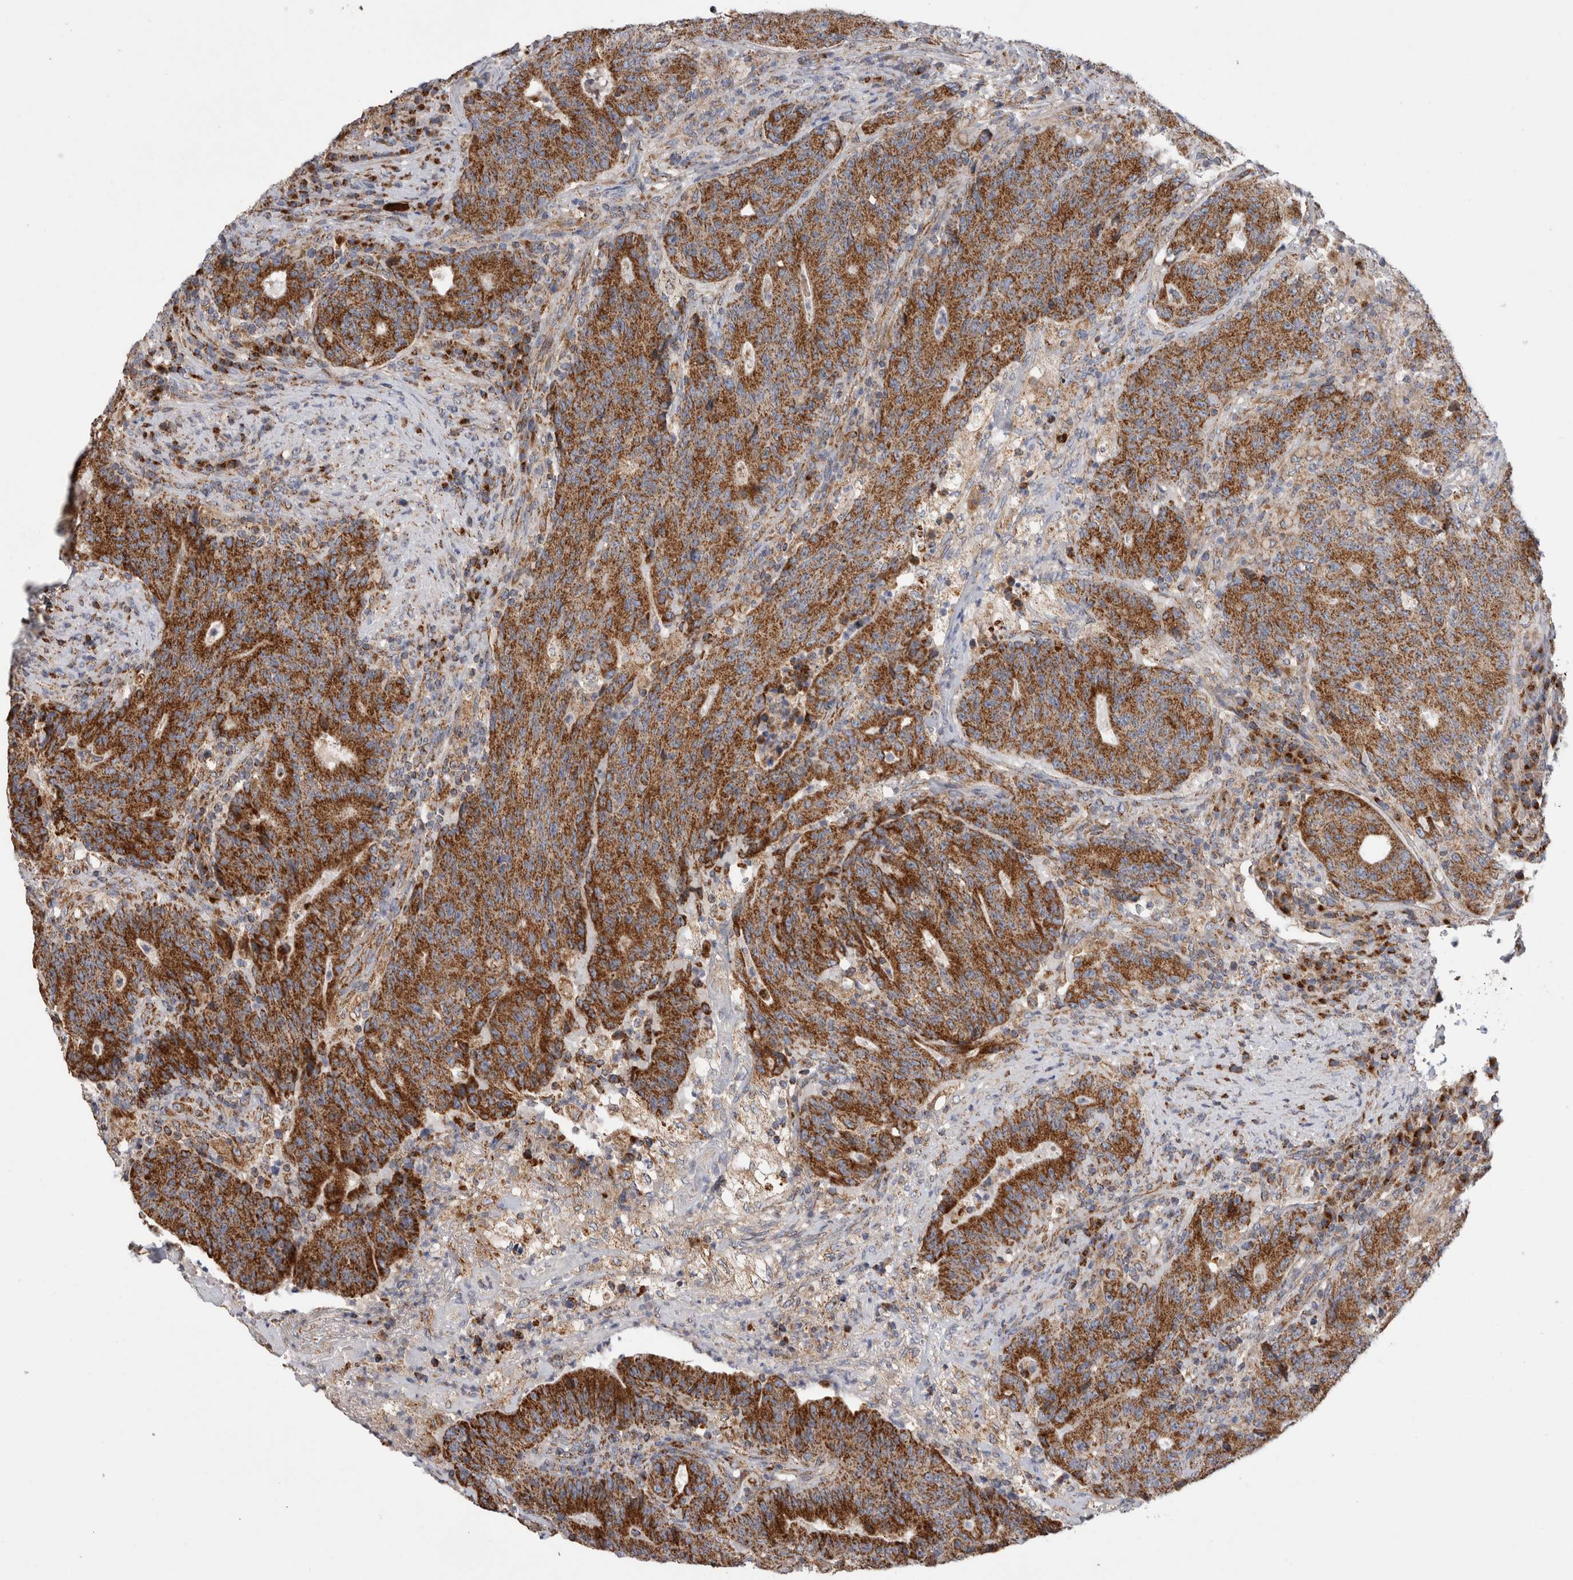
{"staining": {"intensity": "strong", "quantity": ">75%", "location": "cytoplasmic/membranous"}, "tissue": "colorectal cancer", "cell_type": "Tumor cells", "image_type": "cancer", "snomed": [{"axis": "morphology", "description": "Normal tissue, NOS"}, {"axis": "morphology", "description": "Adenocarcinoma, NOS"}, {"axis": "topography", "description": "Colon"}], "caption": "A brown stain shows strong cytoplasmic/membranous staining of a protein in adenocarcinoma (colorectal) tumor cells.", "gene": "IARS2", "patient": {"sex": "female", "age": 75}}